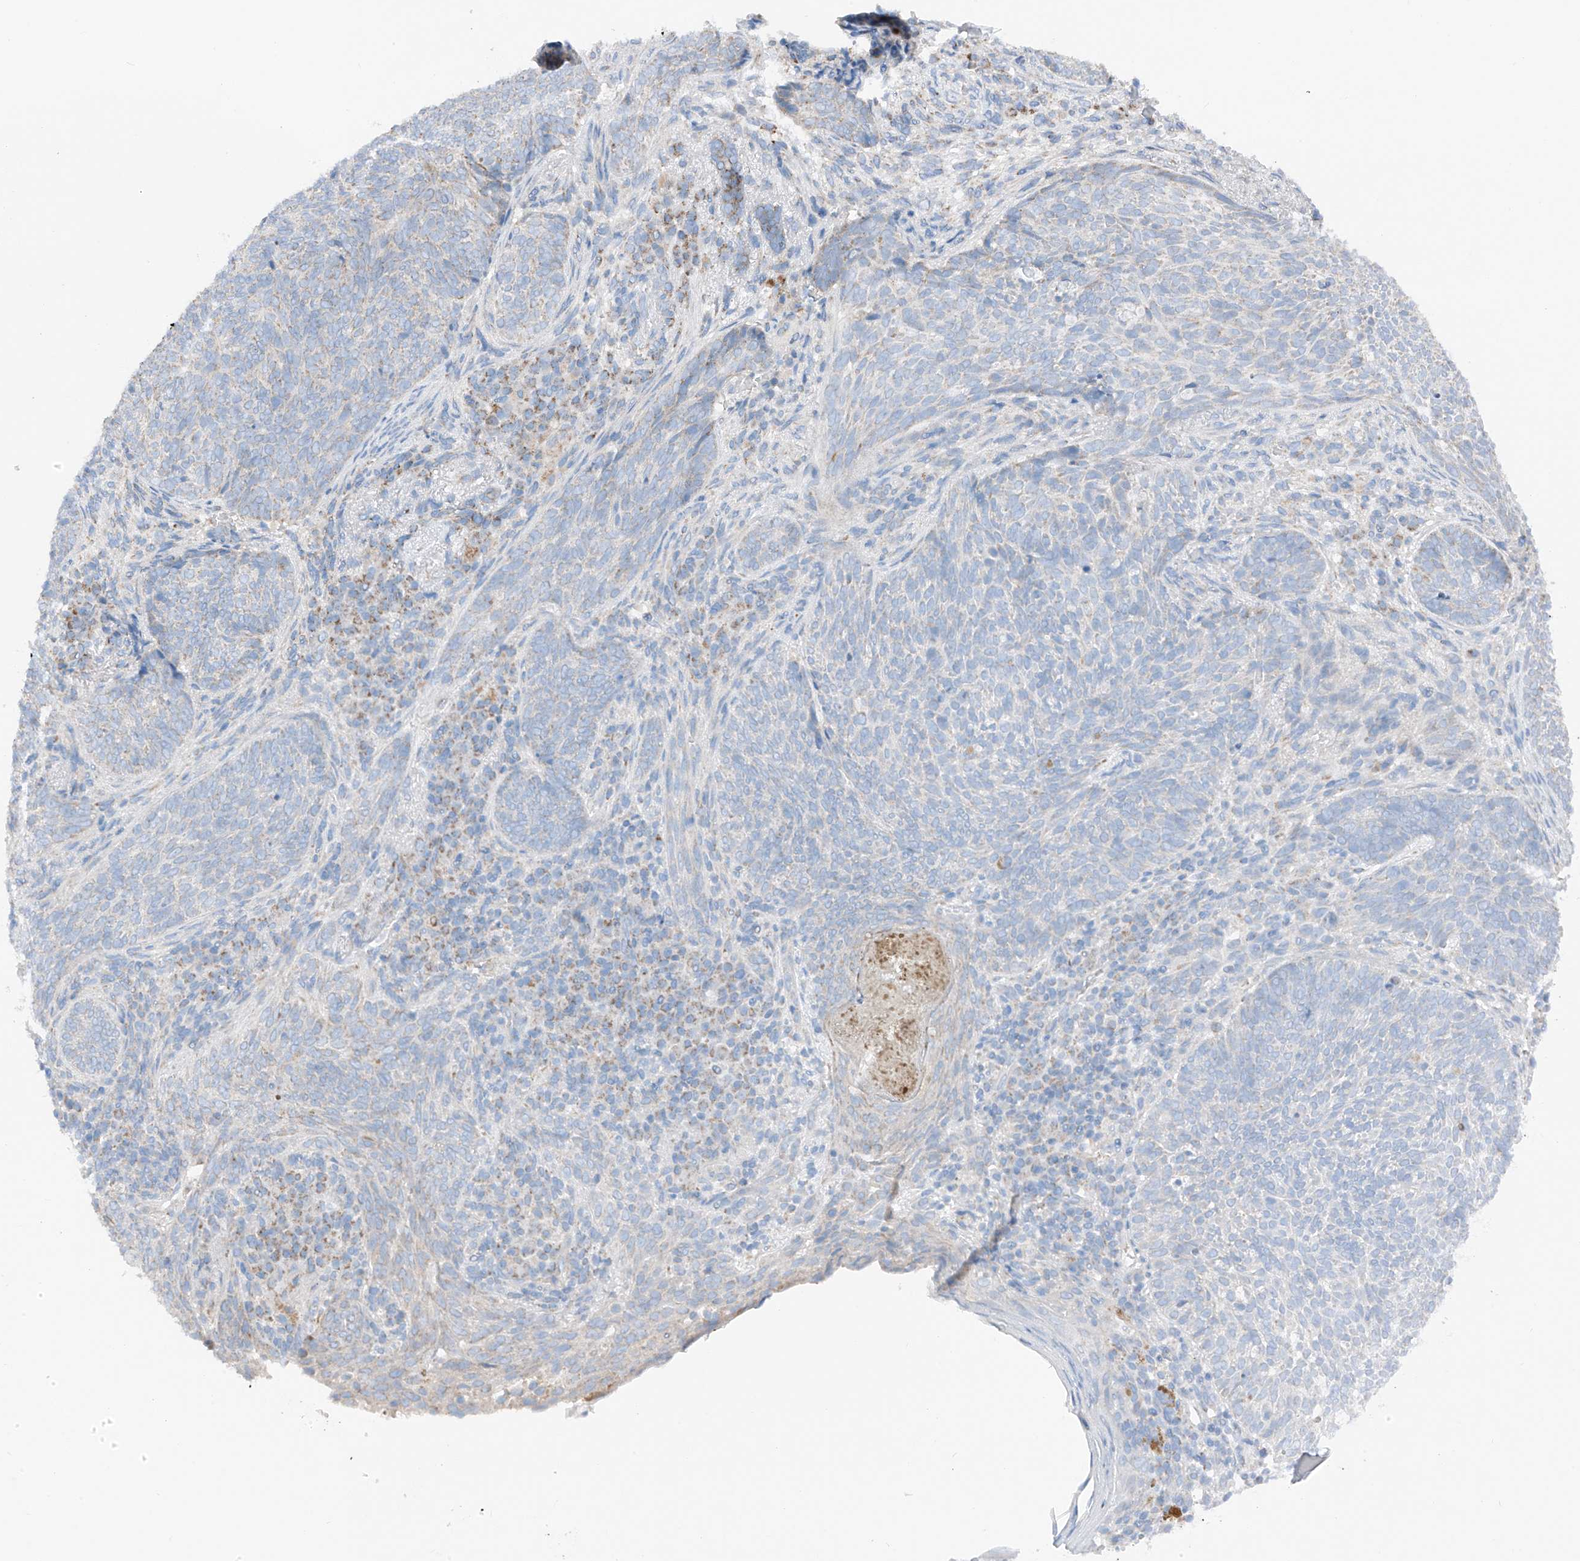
{"staining": {"intensity": "negative", "quantity": "none", "location": "none"}, "tissue": "skin cancer", "cell_type": "Tumor cells", "image_type": "cancer", "snomed": [{"axis": "morphology", "description": "Basal cell carcinoma"}, {"axis": "topography", "description": "Skin"}], "caption": "Tumor cells show no significant protein staining in basal cell carcinoma (skin). (Stains: DAB immunohistochemistry with hematoxylin counter stain, Microscopy: brightfield microscopy at high magnification).", "gene": "MRAP", "patient": {"sex": "male", "age": 85}}